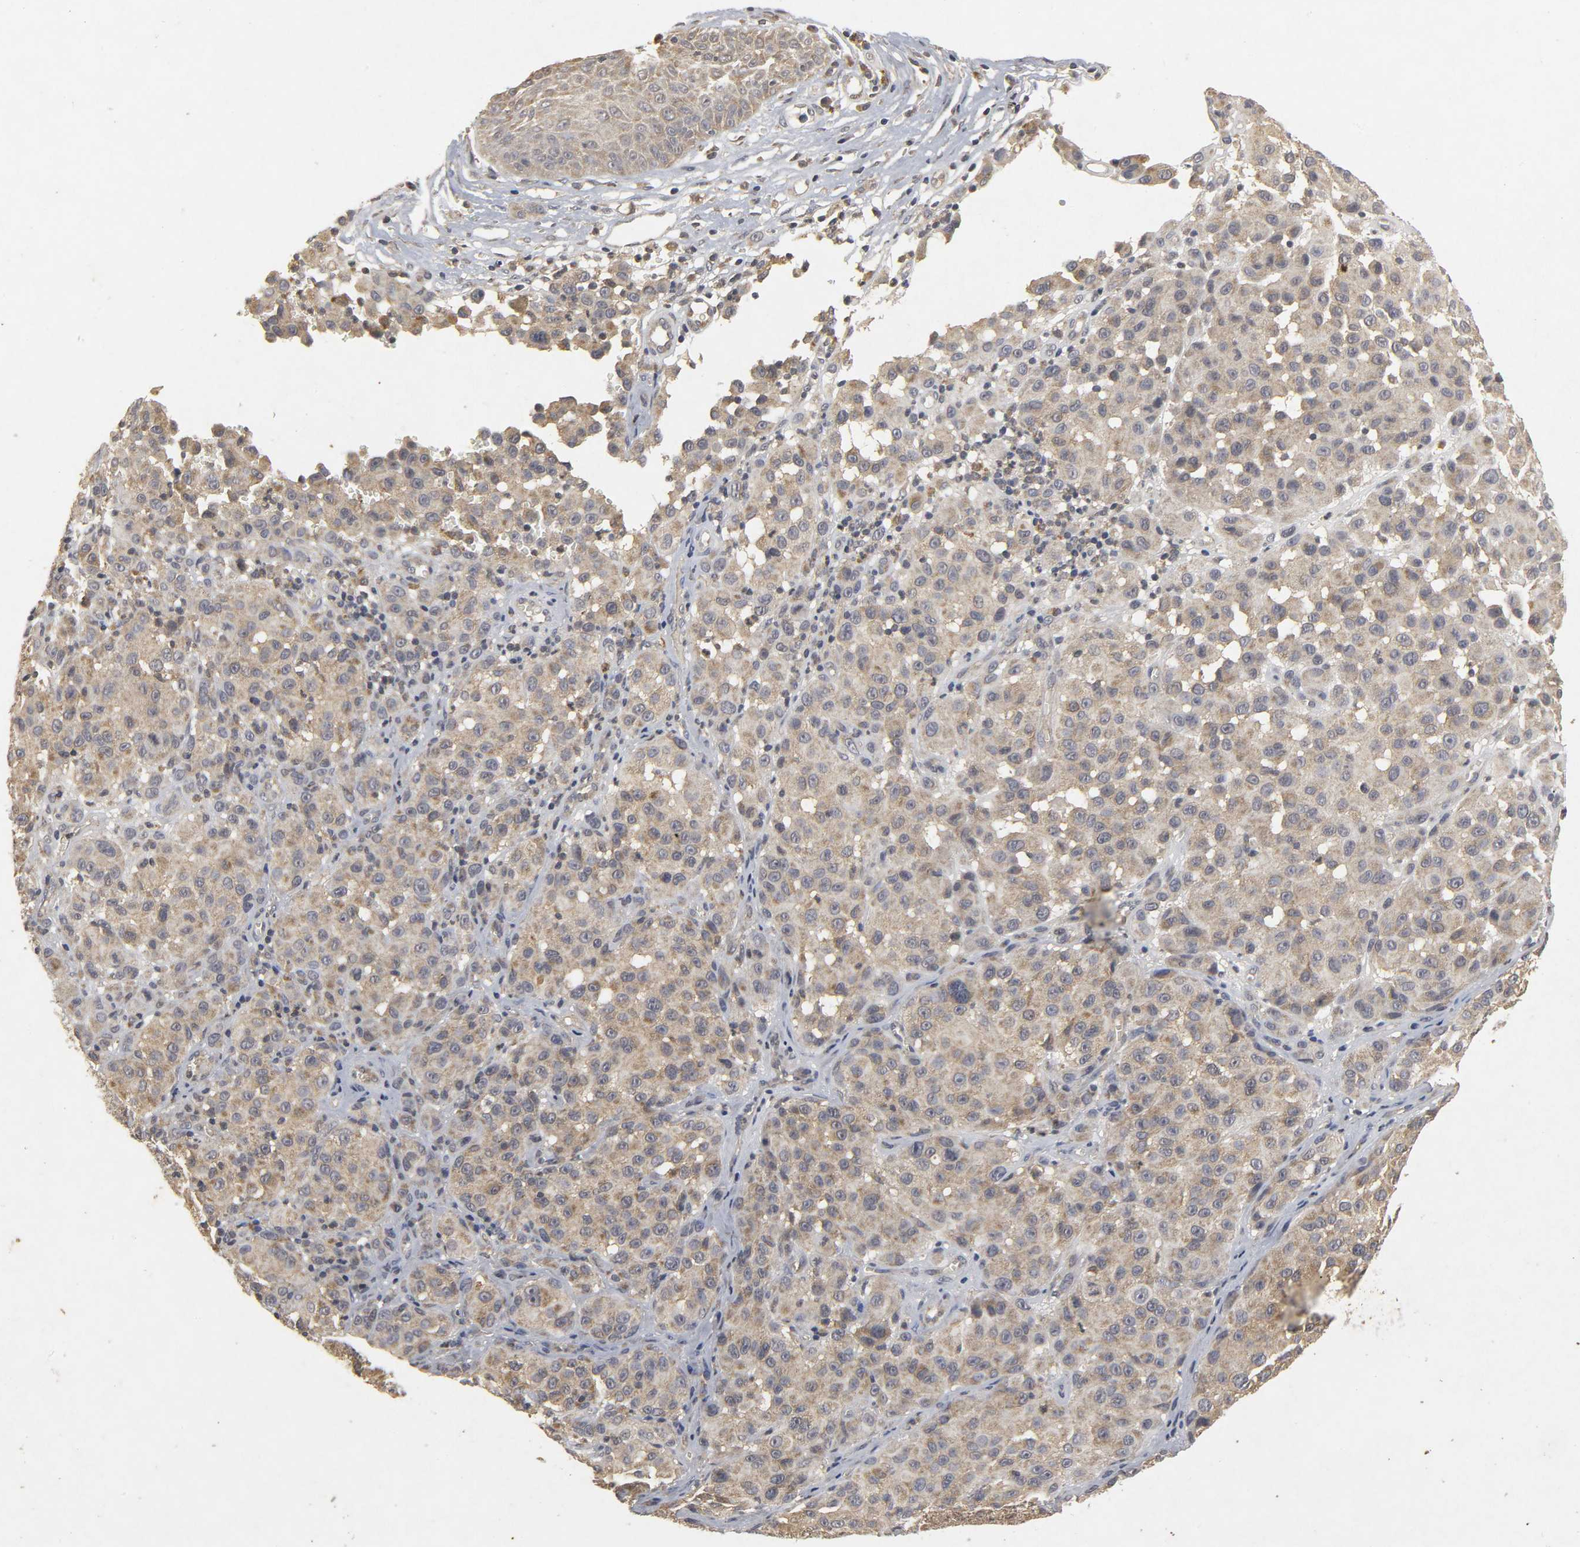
{"staining": {"intensity": "moderate", "quantity": ">75%", "location": "cytoplasmic/membranous"}, "tissue": "melanoma", "cell_type": "Tumor cells", "image_type": "cancer", "snomed": [{"axis": "morphology", "description": "Malignant melanoma, NOS"}, {"axis": "topography", "description": "Skin"}], "caption": "Immunohistochemistry (IHC) (DAB (3,3'-diaminobenzidine)) staining of human malignant melanoma exhibits moderate cytoplasmic/membranous protein staining in about >75% of tumor cells.", "gene": "TRAF6", "patient": {"sex": "female", "age": 21}}